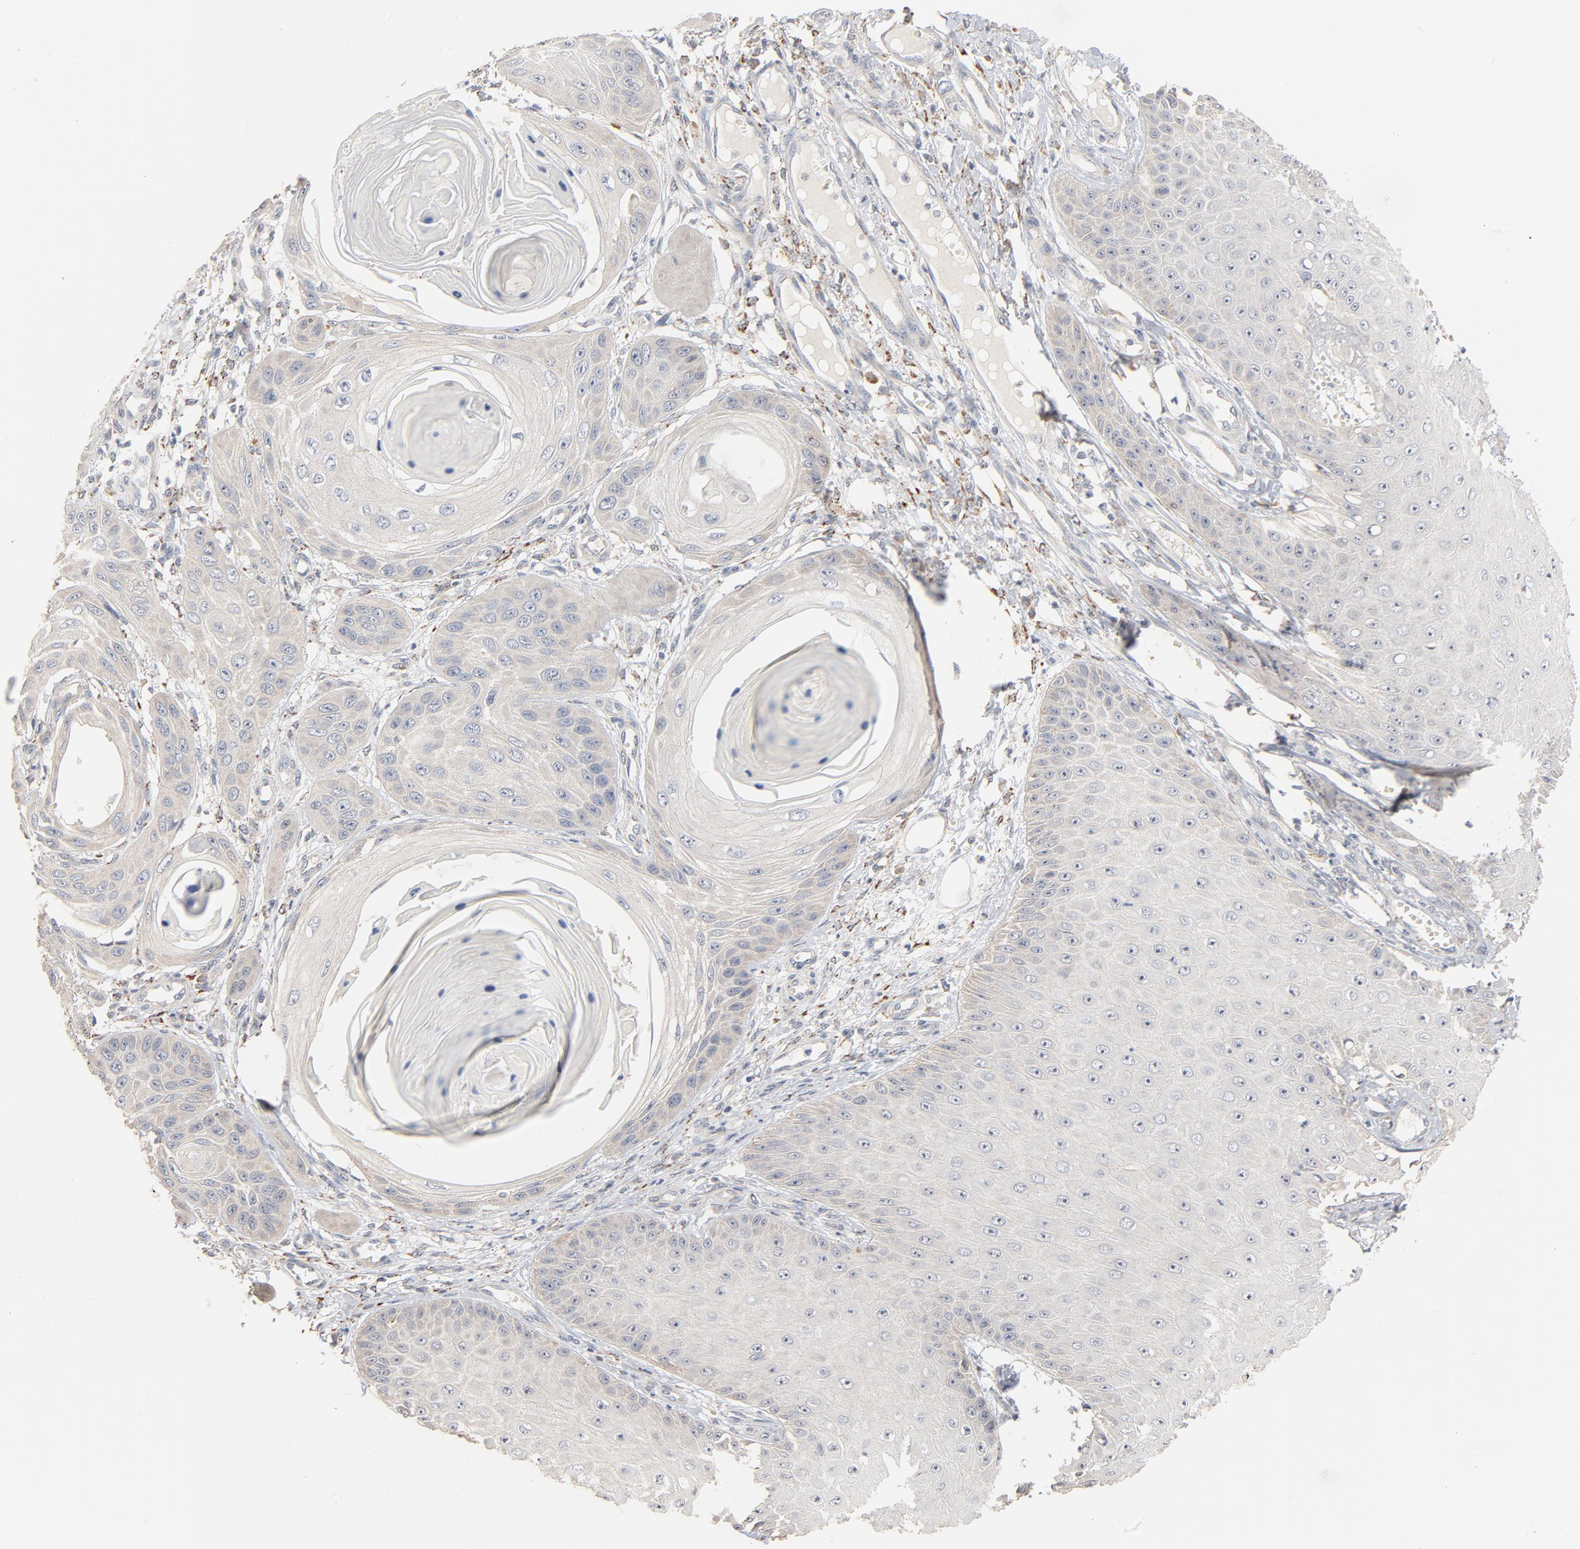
{"staining": {"intensity": "negative", "quantity": "none", "location": "none"}, "tissue": "skin cancer", "cell_type": "Tumor cells", "image_type": "cancer", "snomed": [{"axis": "morphology", "description": "Squamous cell carcinoma, NOS"}, {"axis": "topography", "description": "Skin"}], "caption": "There is no significant staining in tumor cells of skin squamous cell carcinoma.", "gene": "ZDHHC8", "patient": {"sex": "female", "age": 40}}